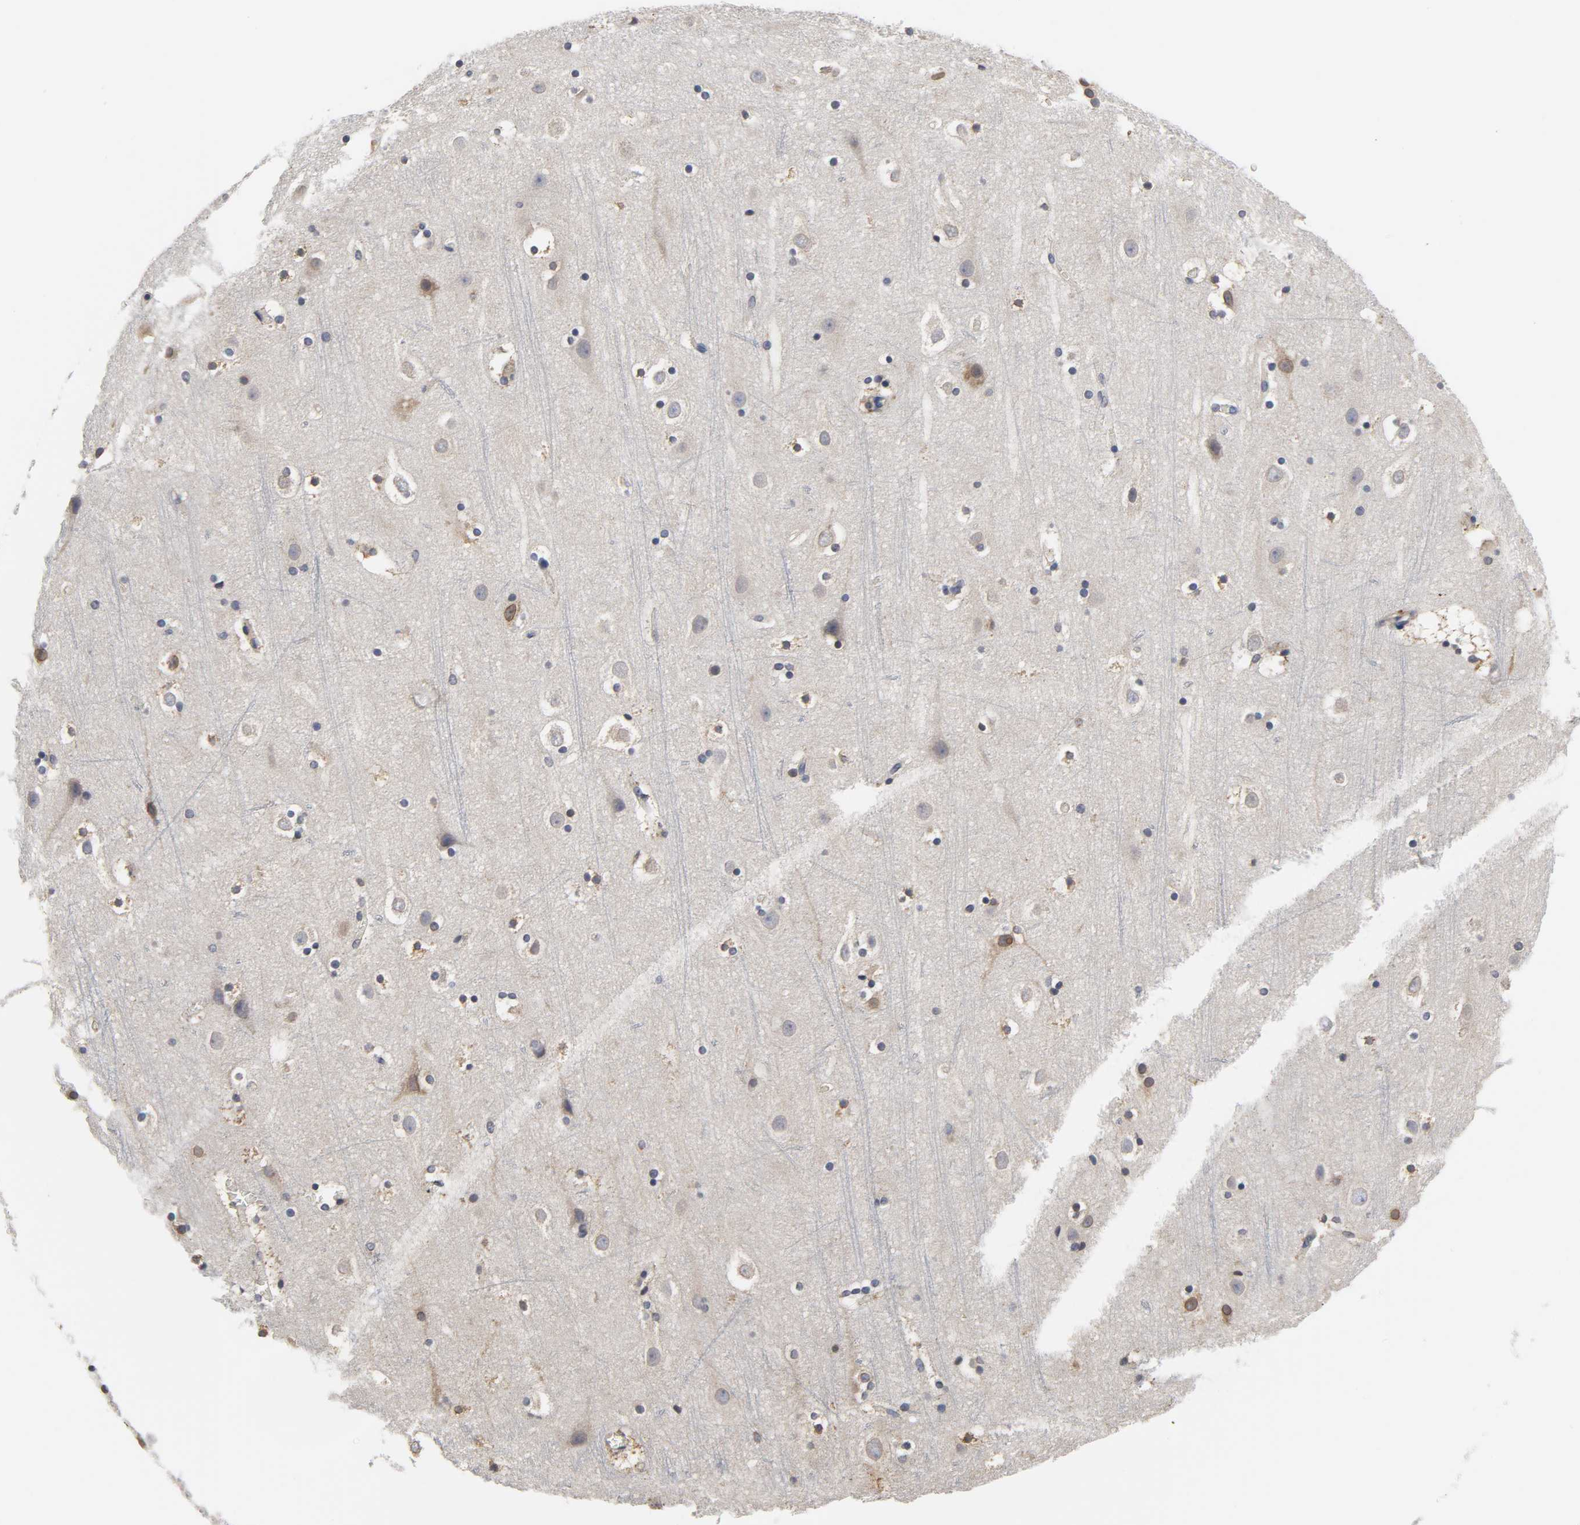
{"staining": {"intensity": "negative", "quantity": "none", "location": "none"}, "tissue": "cerebral cortex", "cell_type": "Endothelial cells", "image_type": "normal", "snomed": [{"axis": "morphology", "description": "Normal tissue, NOS"}, {"axis": "topography", "description": "Cerebral cortex"}], "caption": "This is an immunohistochemistry photomicrograph of unremarkable human cerebral cortex. There is no positivity in endothelial cells.", "gene": "HCK", "patient": {"sex": "male", "age": 45}}